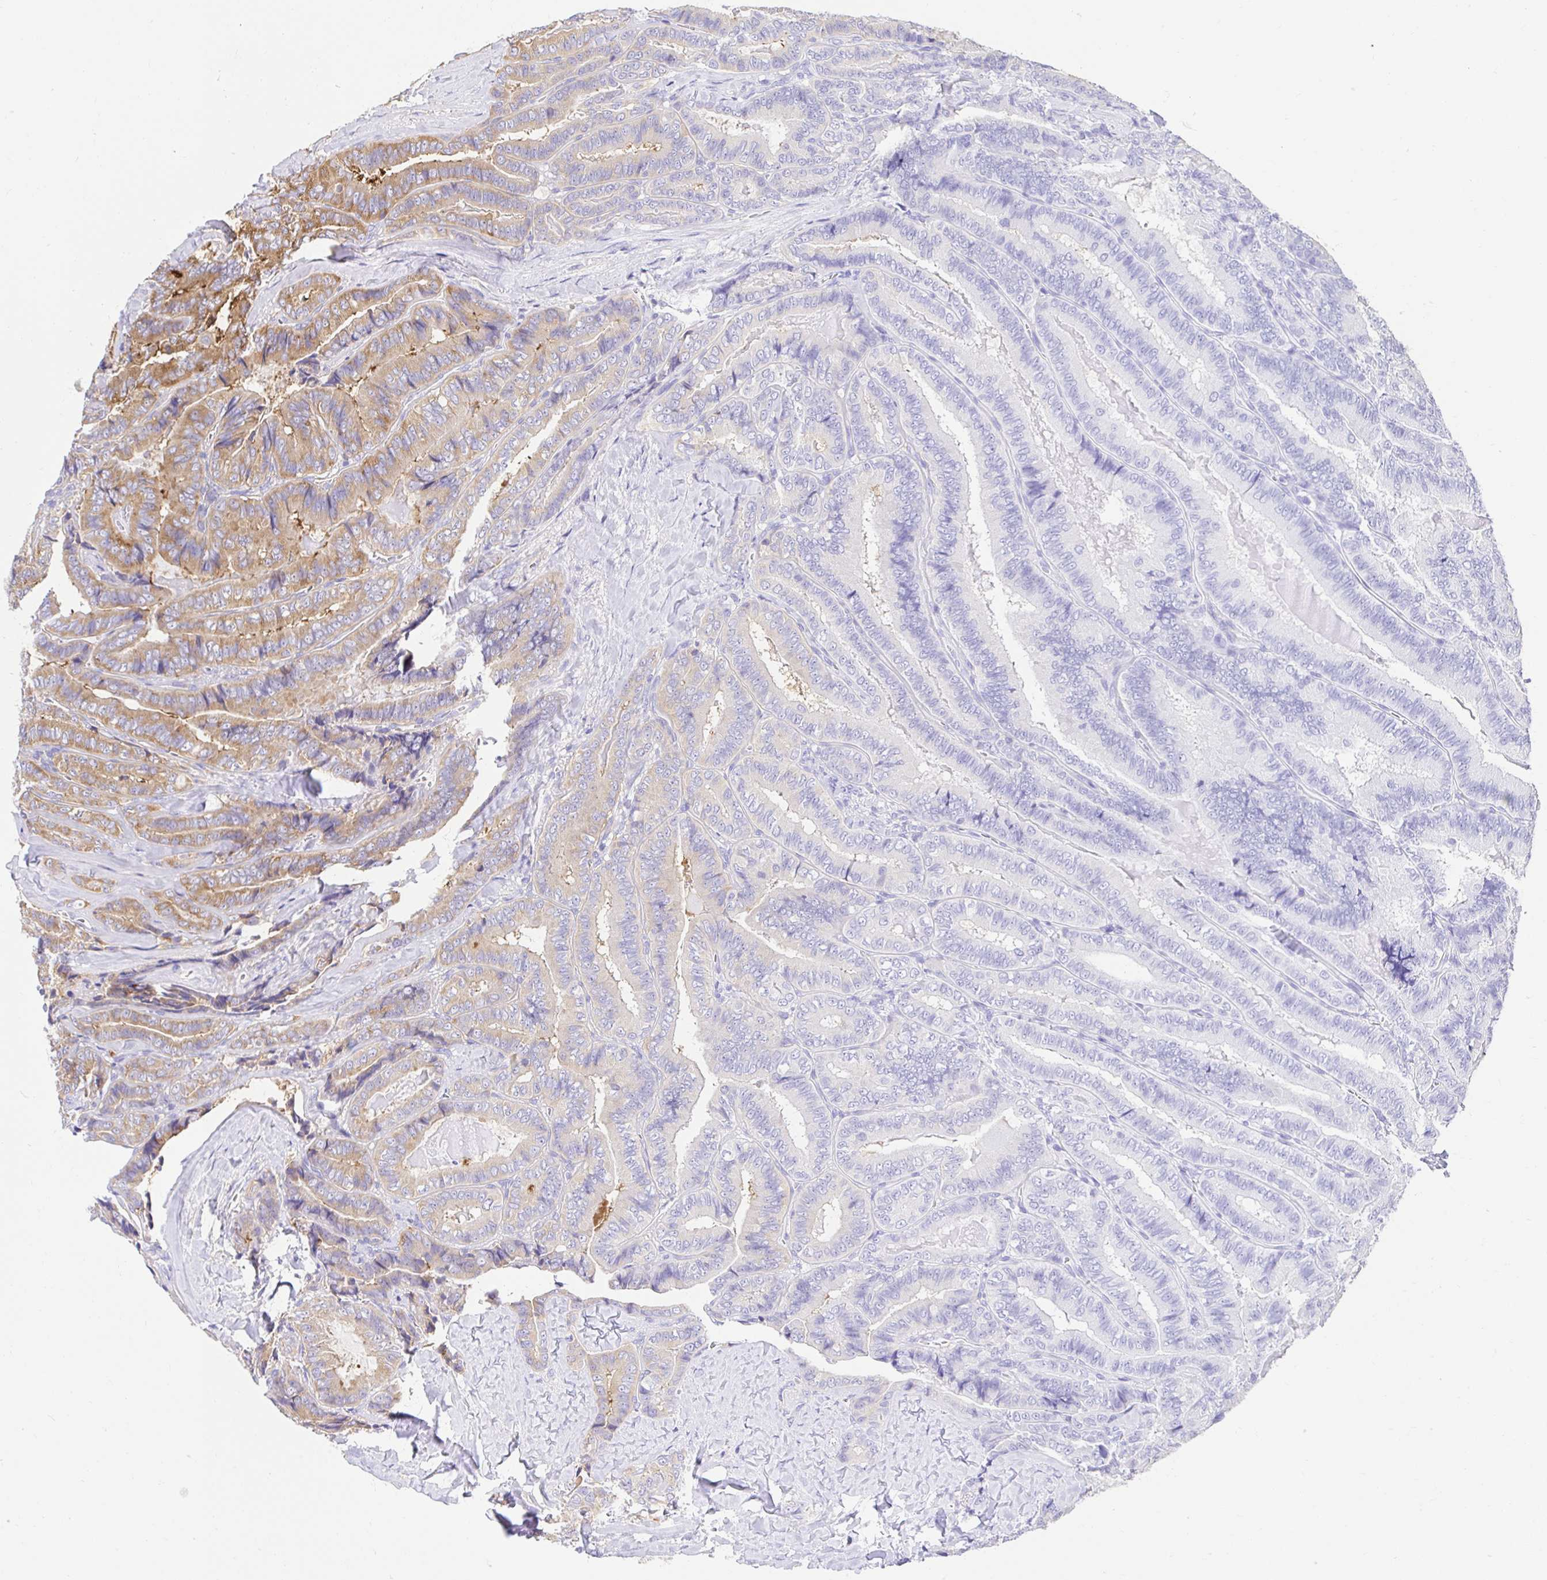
{"staining": {"intensity": "moderate", "quantity": "25%-75%", "location": "cytoplasmic/membranous"}, "tissue": "thyroid cancer", "cell_type": "Tumor cells", "image_type": "cancer", "snomed": [{"axis": "morphology", "description": "Papillary adenocarcinoma, NOS"}, {"axis": "topography", "description": "Thyroid gland"}], "caption": "Protein positivity by immunohistochemistry shows moderate cytoplasmic/membranous staining in approximately 25%-75% of tumor cells in thyroid cancer (papillary adenocarcinoma).", "gene": "ABCB10", "patient": {"sex": "male", "age": 61}}